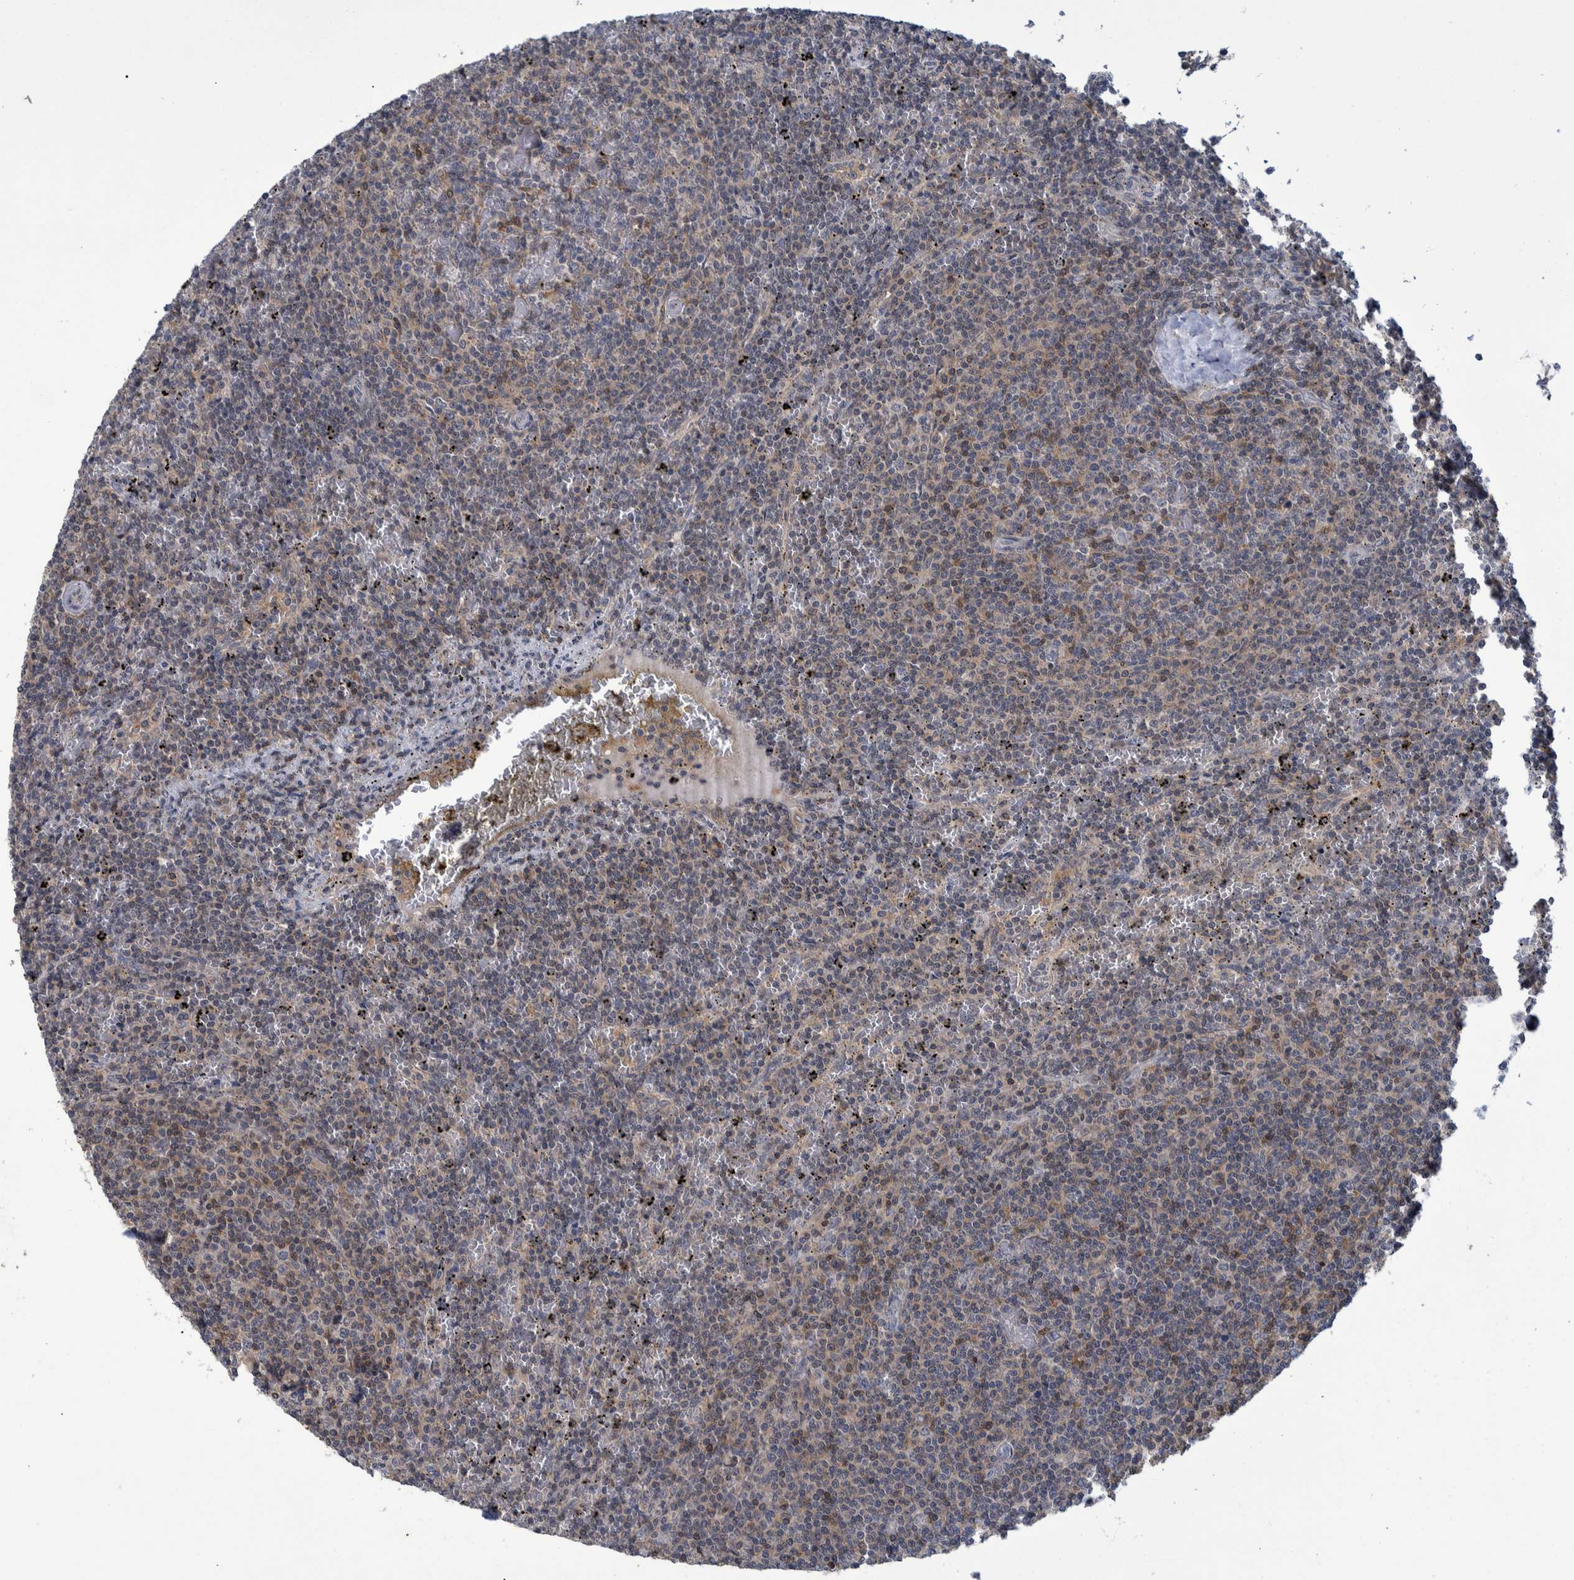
{"staining": {"intensity": "weak", "quantity": "<25%", "location": "cytoplasmic/membranous"}, "tissue": "lymphoma", "cell_type": "Tumor cells", "image_type": "cancer", "snomed": [{"axis": "morphology", "description": "Malignant lymphoma, non-Hodgkin's type, Low grade"}, {"axis": "topography", "description": "Spleen"}], "caption": "Micrograph shows no protein staining in tumor cells of malignant lymphoma, non-Hodgkin's type (low-grade) tissue. Brightfield microscopy of IHC stained with DAB (3,3'-diaminobenzidine) (brown) and hematoxylin (blue), captured at high magnification.", "gene": "PCYT2", "patient": {"sex": "female", "age": 50}}